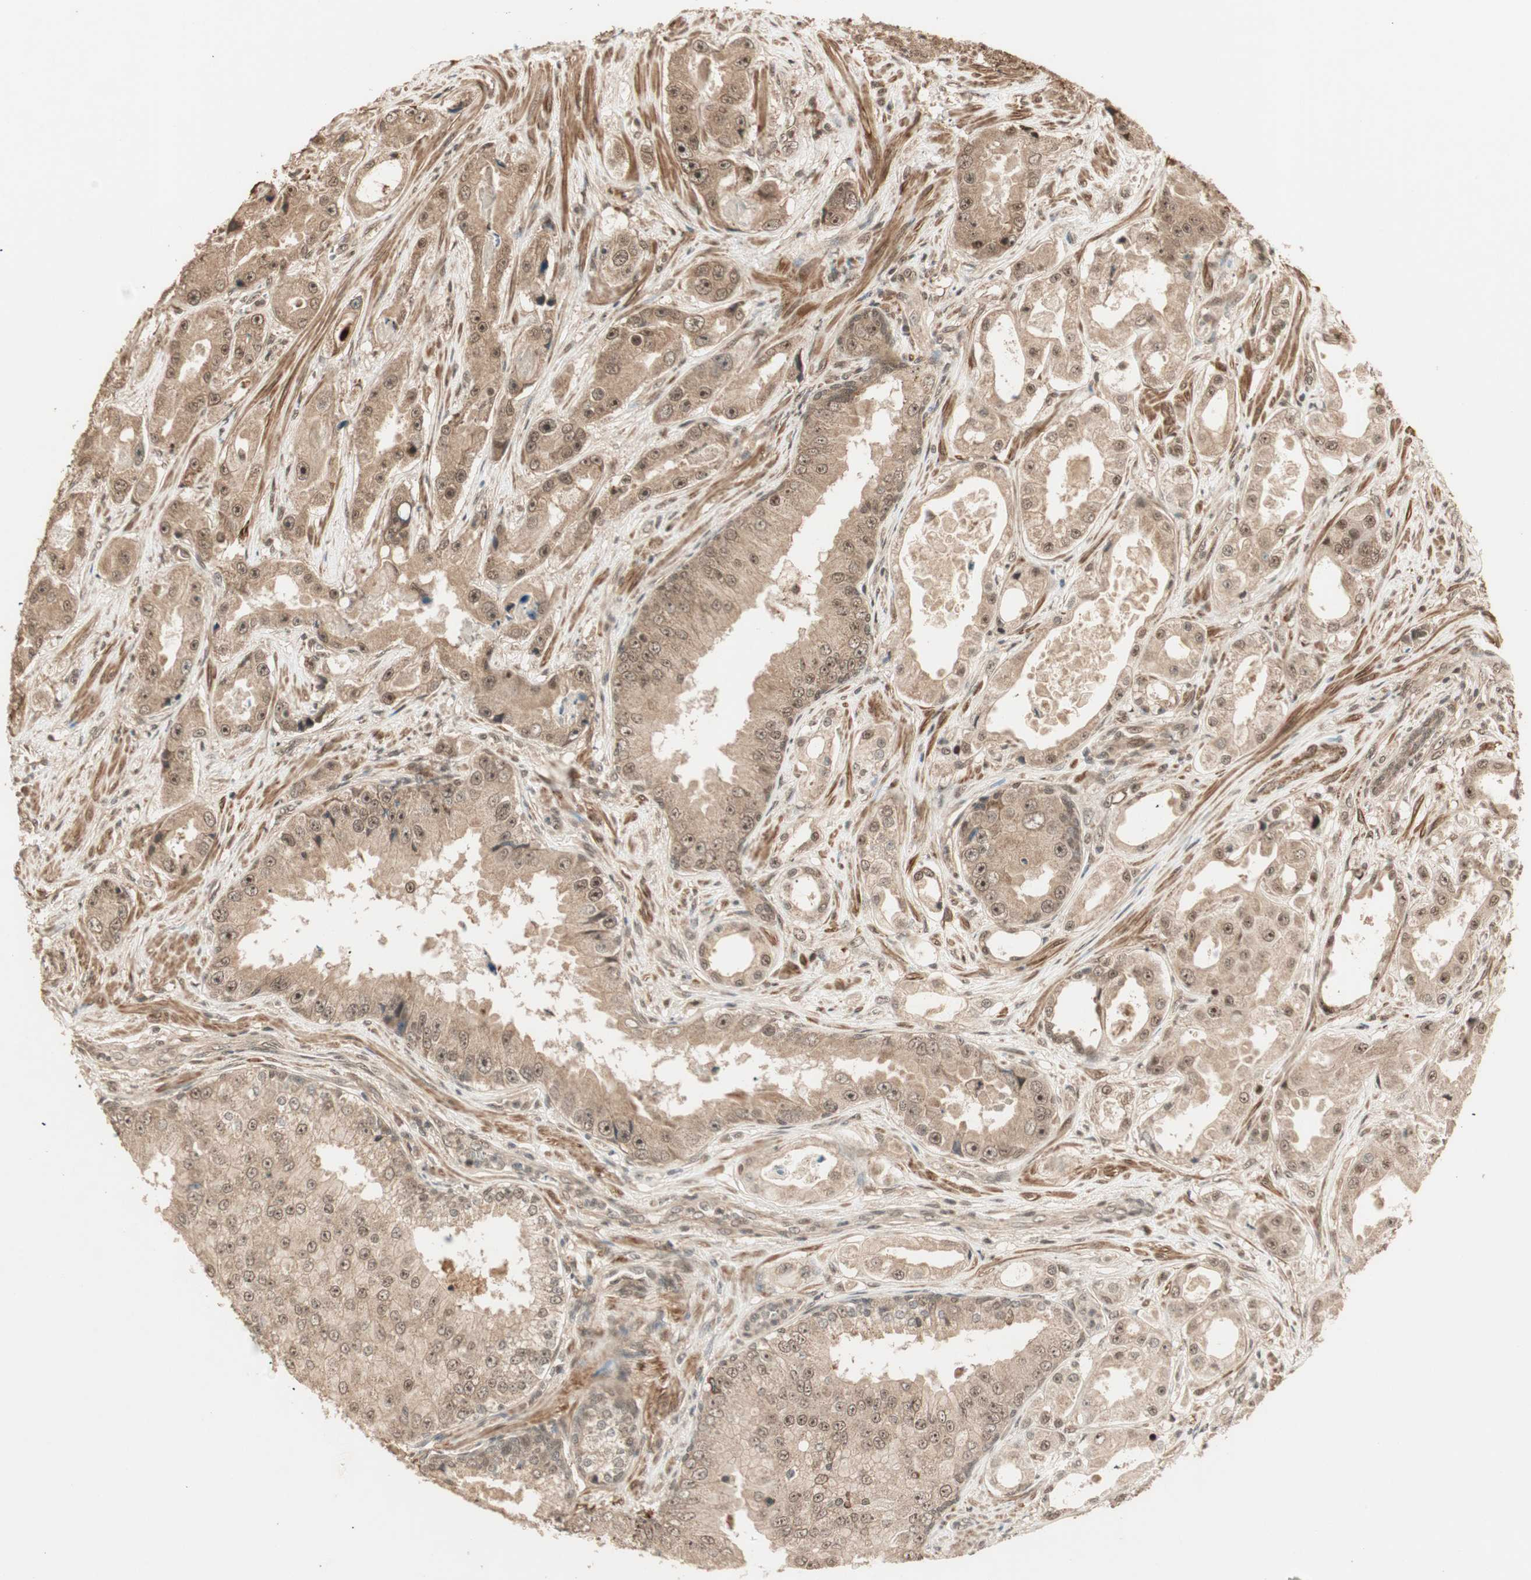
{"staining": {"intensity": "moderate", "quantity": ">75%", "location": "cytoplasmic/membranous,nuclear"}, "tissue": "prostate cancer", "cell_type": "Tumor cells", "image_type": "cancer", "snomed": [{"axis": "morphology", "description": "Adenocarcinoma, High grade"}, {"axis": "topography", "description": "Prostate"}], "caption": "An immunohistochemistry image of neoplastic tissue is shown. Protein staining in brown highlights moderate cytoplasmic/membranous and nuclear positivity in prostate cancer (high-grade adenocarcinoma) within tumor cells.", "gene": "ZSCAN31", "patient": {"sex": "male", "age": 73}}